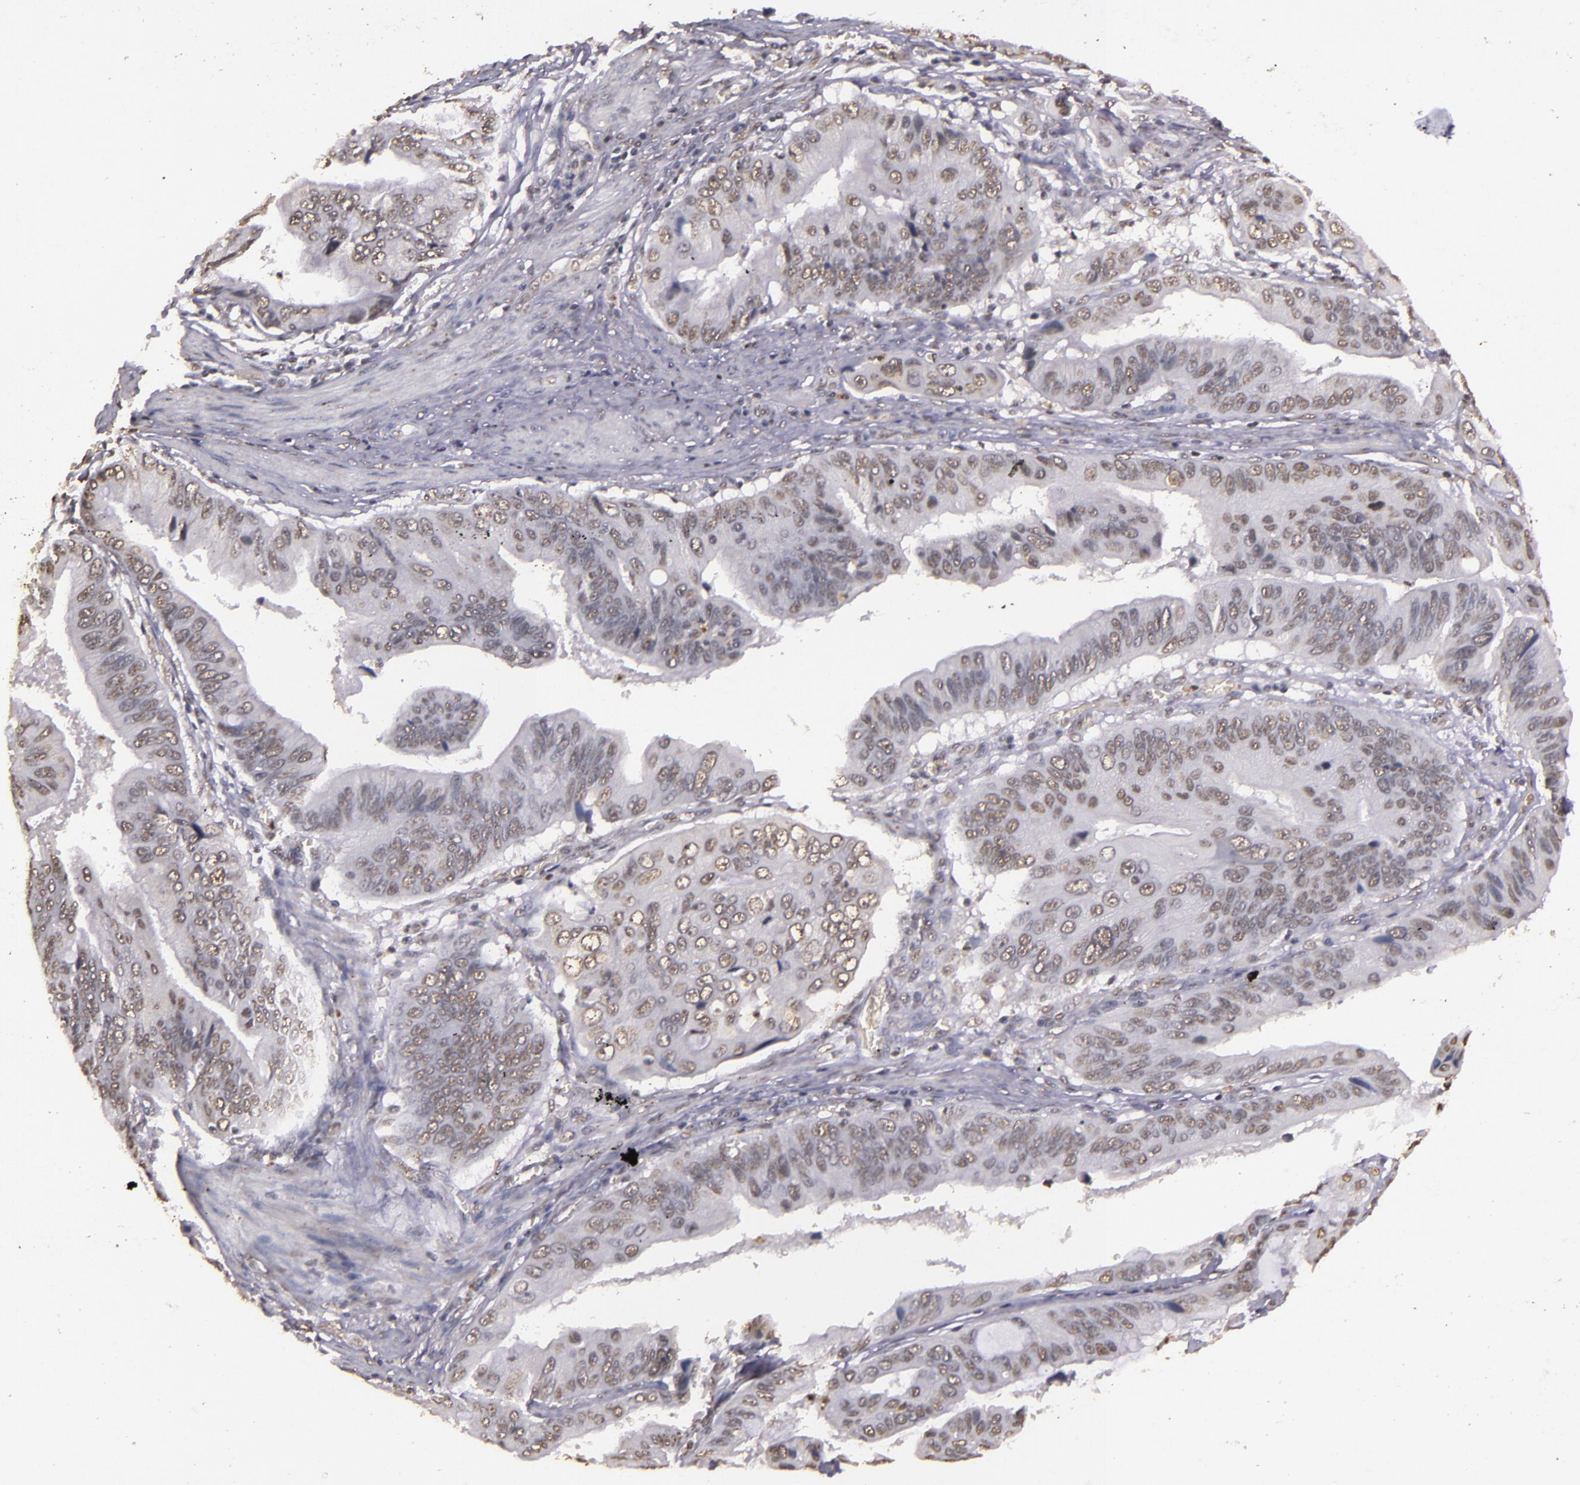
{"staining": {"intensity": "weak", "quantity": ">75%", "location": "nuclear"}, "tissue": "stomach cancer", "cell_type": "Tumor cells", "image_type": "cancer", "snomed": [{"axis": "morphology", "description": "Adenocarcinoma, NOS"}, {"axis": "topography", "description": "Stomach, upper"}], "caption": "Stomach adenocarcinoma stained with immunohistochemistry shows weak nuclear positivity in about >75% of tumor cells.", "gene": "CBX3", "patient": {"sex": "male", "age": 80}}